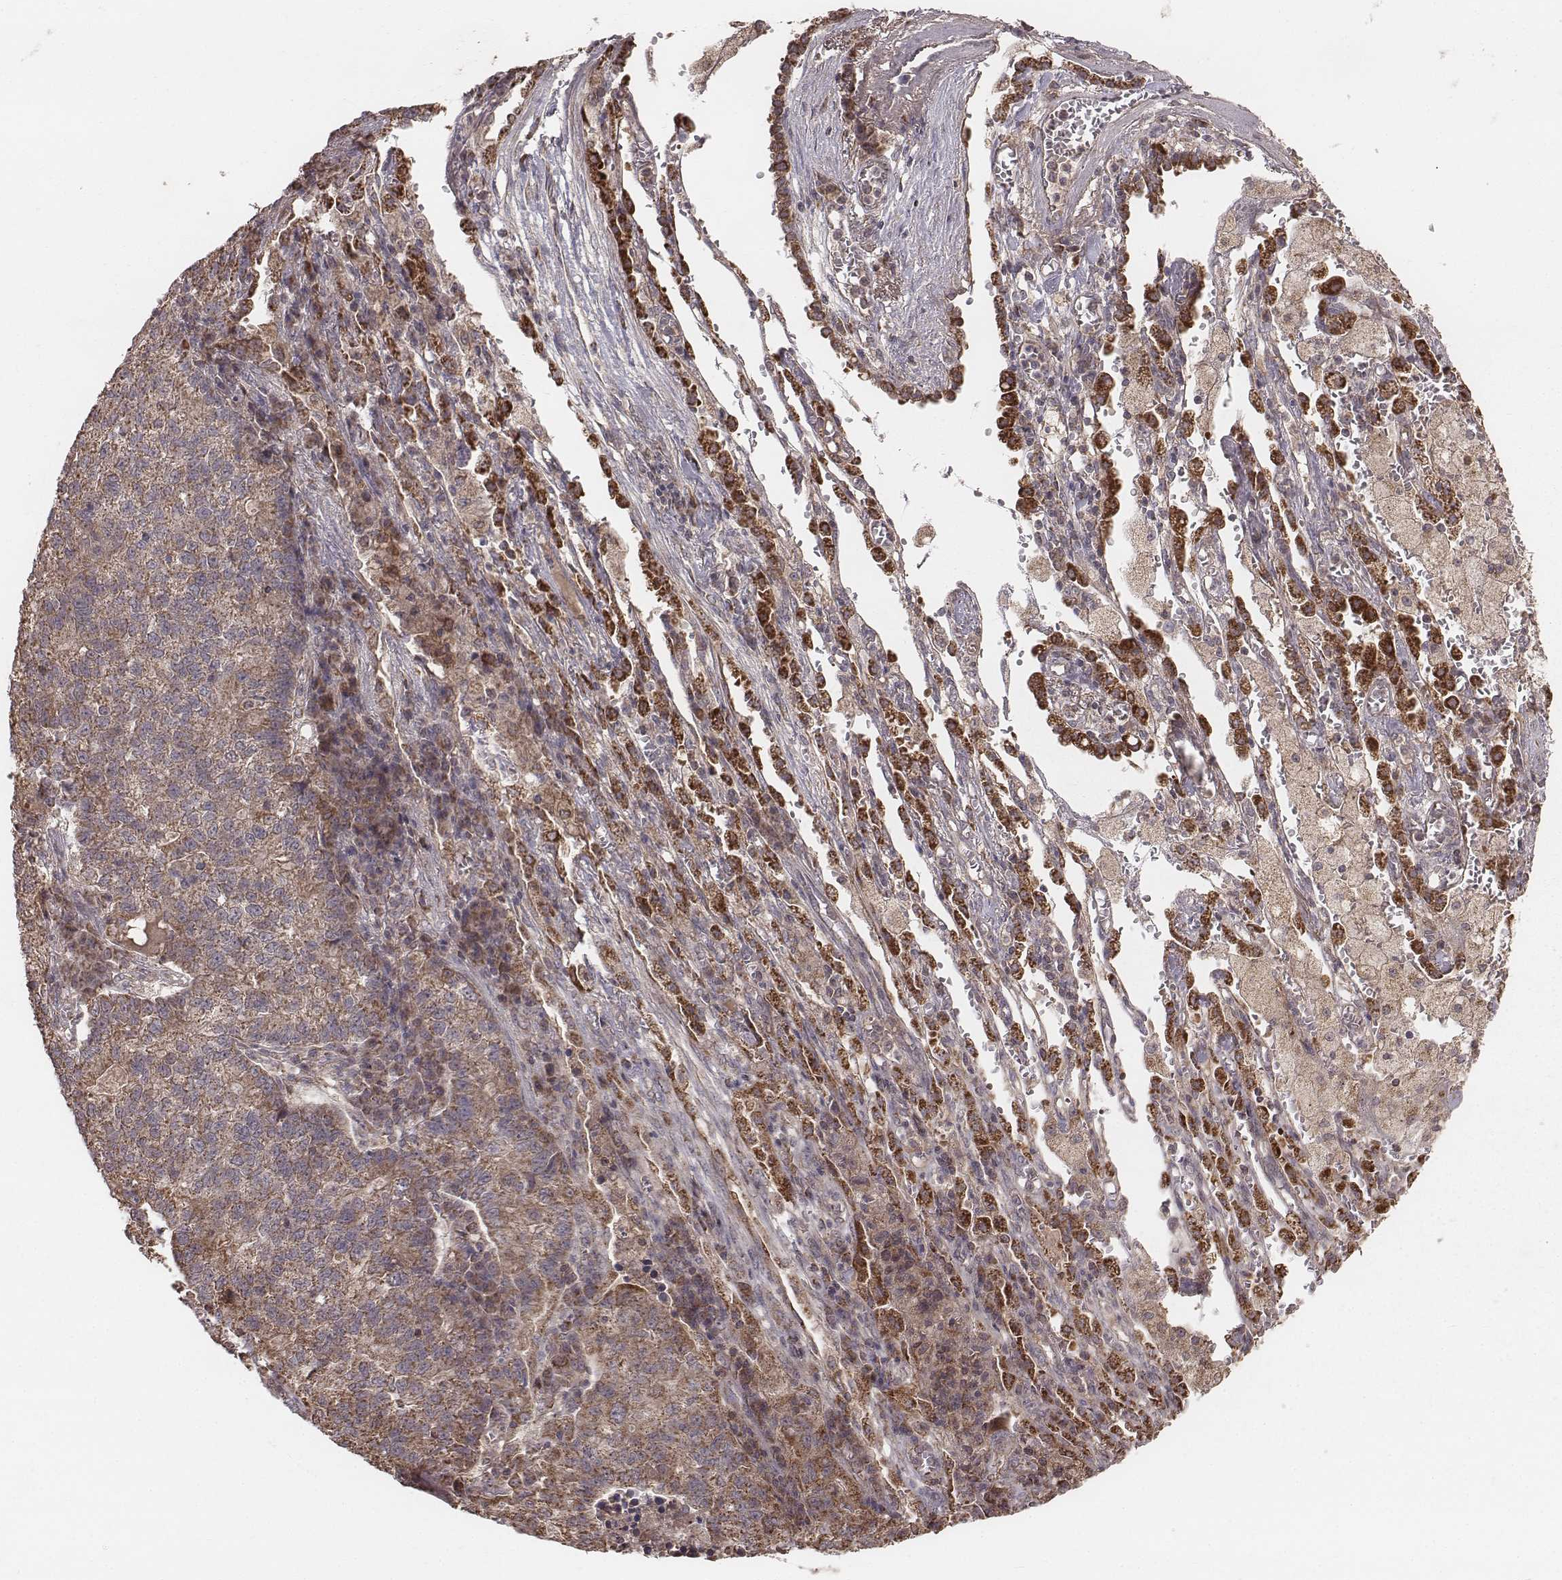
{"staining": {"intensity": "moderate", "quantity": ">75%", "location": "cytoplasmic/membranous"}, "tissue": "lung cancer", "cell_type": "Tumor cells", "image_type": "cancer", "snomed": [{"axis": "morphology", "description": "Adenocarcinoma, NOS"}, {"axis": "topography", "description": "Lung"}], "caption": "Lung cancer stained for a protein shows moderate cytoplasmic/membranous positivity in tumor cells.", "gene": "PDCD2L", "patient": {"sex": "male", "age": 57}}